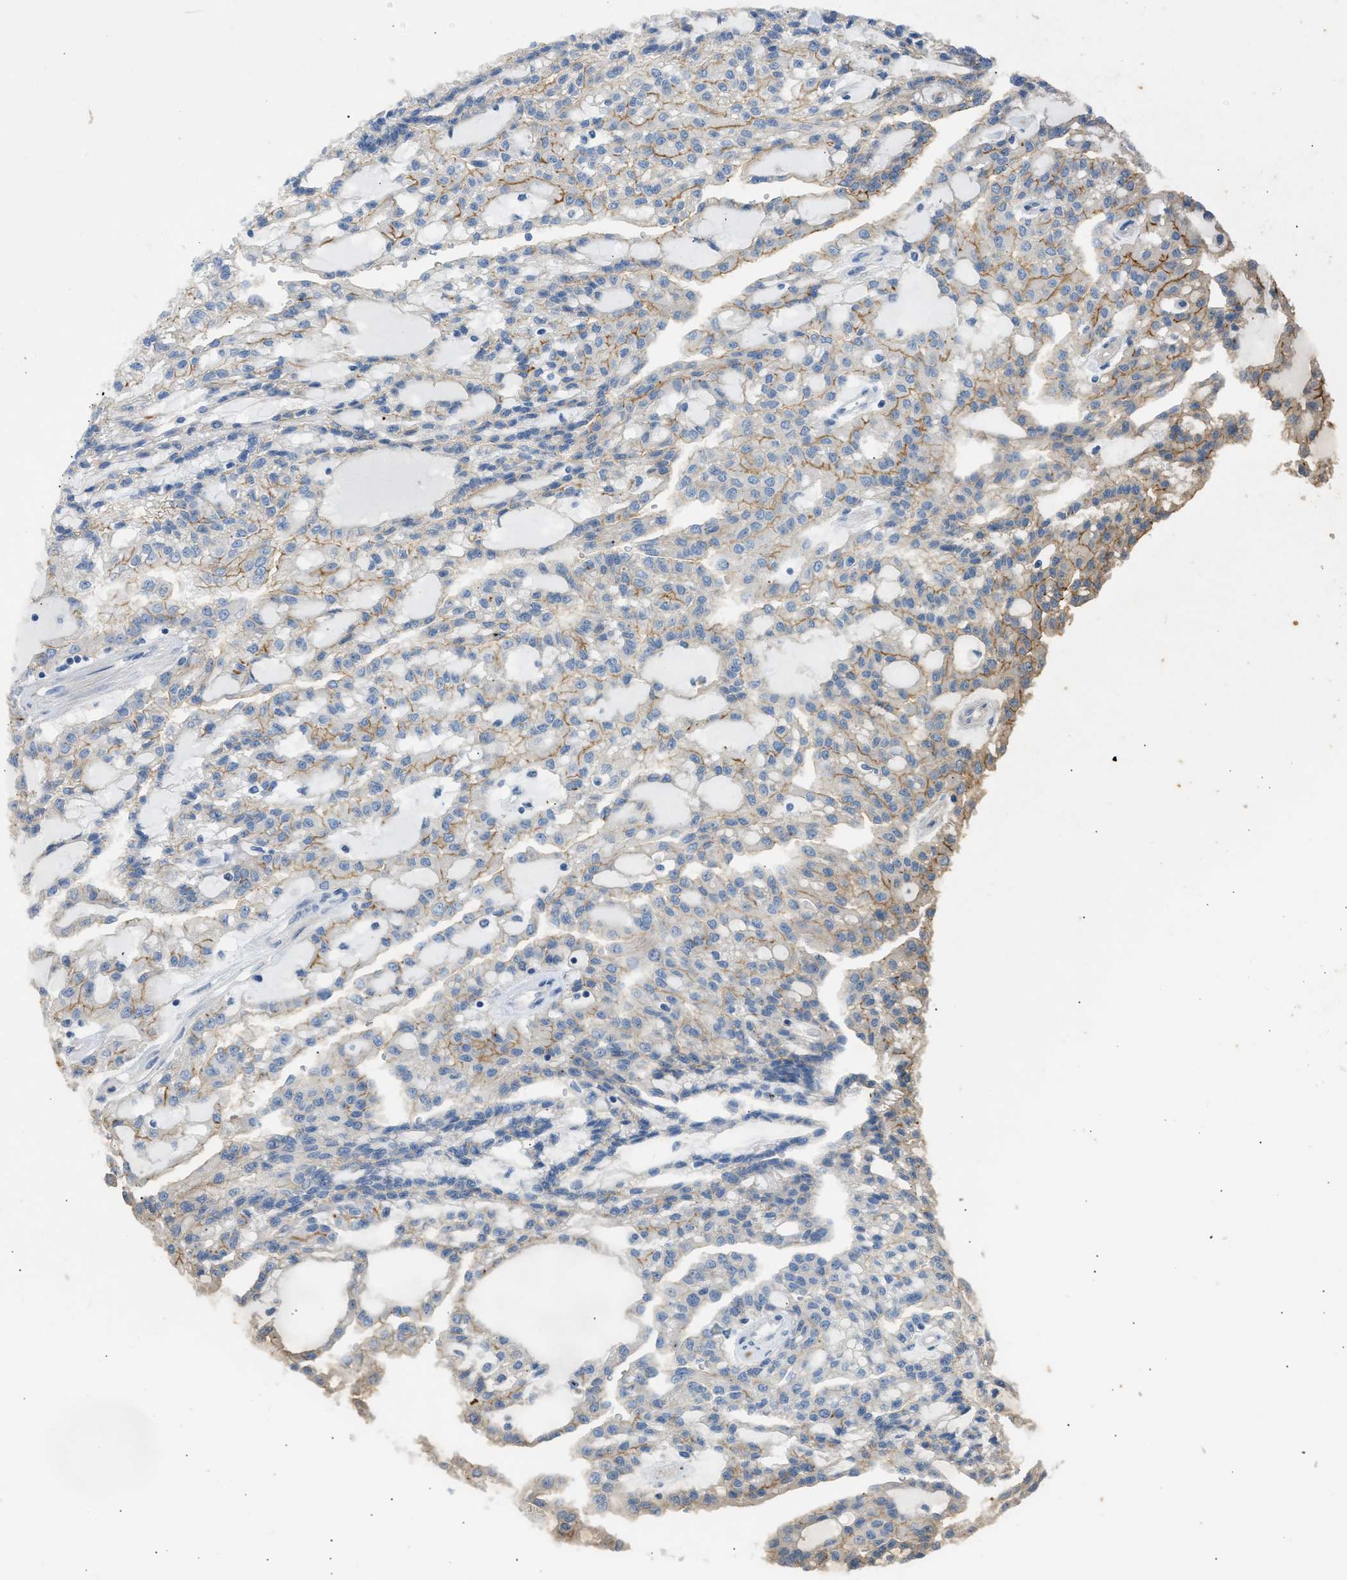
{"staining": {"intensity": "moderate", "quantity": "<25%", "location": "cytoplasmic/membranous"}, "tissue": "renal cancer", "cell_type": "Tumor cells", "image_type": "cancer", "snomed": [{"axis": "morphology", "description": "Adenocarcinoma, NOS"}, {"axis": "topography", "description": "Kidney"}], "caption": "Immunohistochemical staining of renal cancer displays moderate cytoplasmic/membranous protein expression in about <25% of tumor cells.", "gene": "ERBB2", "patient": {"sex": "male", "age": 63}}